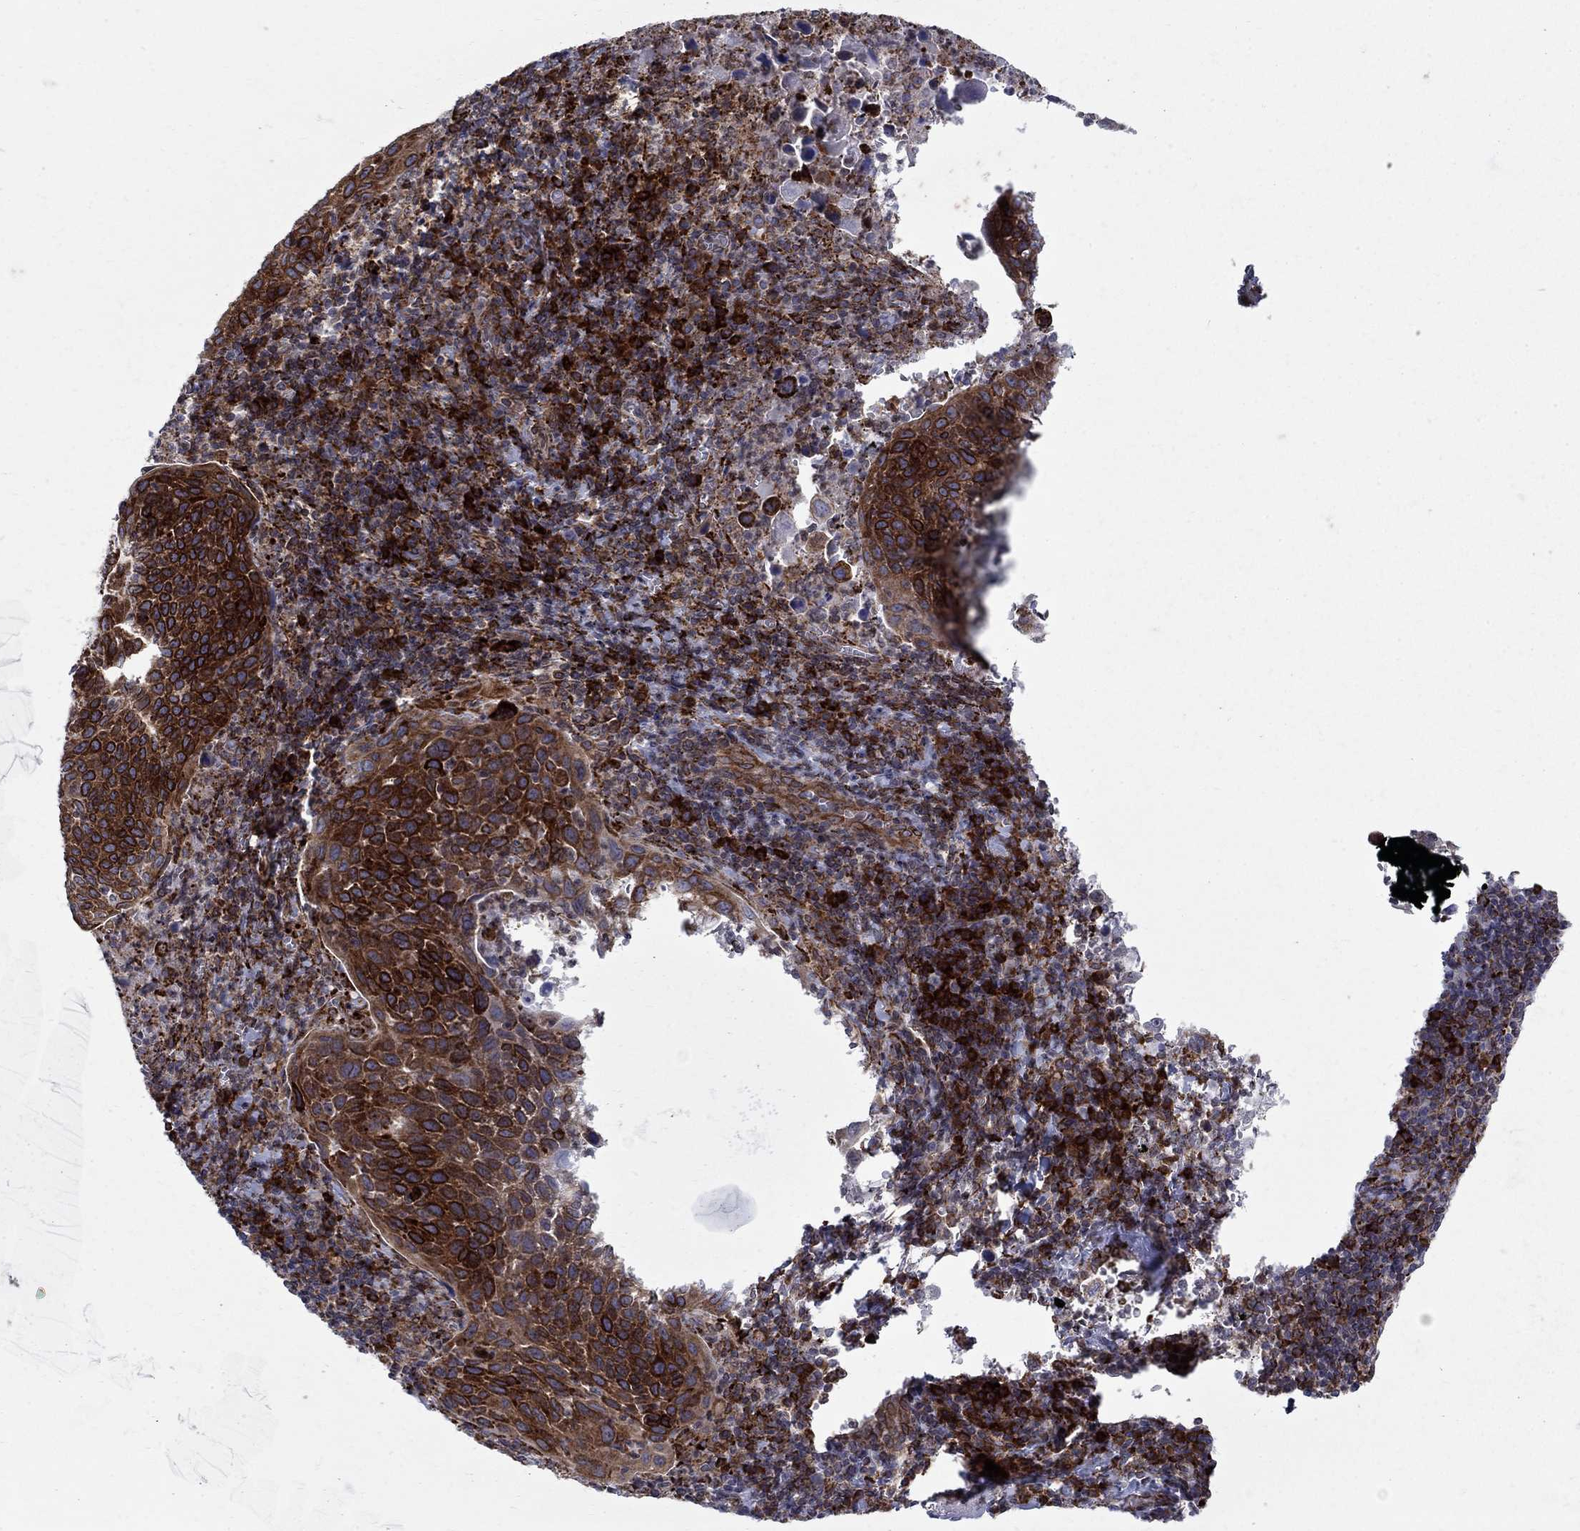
{"staining": {"intensity": "strong", "quantity": ">75%", "location": "cytoplasmic/membranous,nuclear"}, "tissue": "cervical cancer", "cell_type": "Tumor cells", "image_type": "cancer", "snomed": [{"axis": "morphology", "description": "Squamous cell carcinoma, NOS"}, {"axis": "topography", "description": "Cervix"}], "caption": "A high amount of strong cytoplasmic/membranous and nuclear positivity is present in about >75% of tumor cells in squamous cell carcinoma (cervical) tissue. (Brightfield microscopy of DAB IHC at high magnification).", "gene": "CAB39L", "patient": {"sex": "female", "age": 54}}